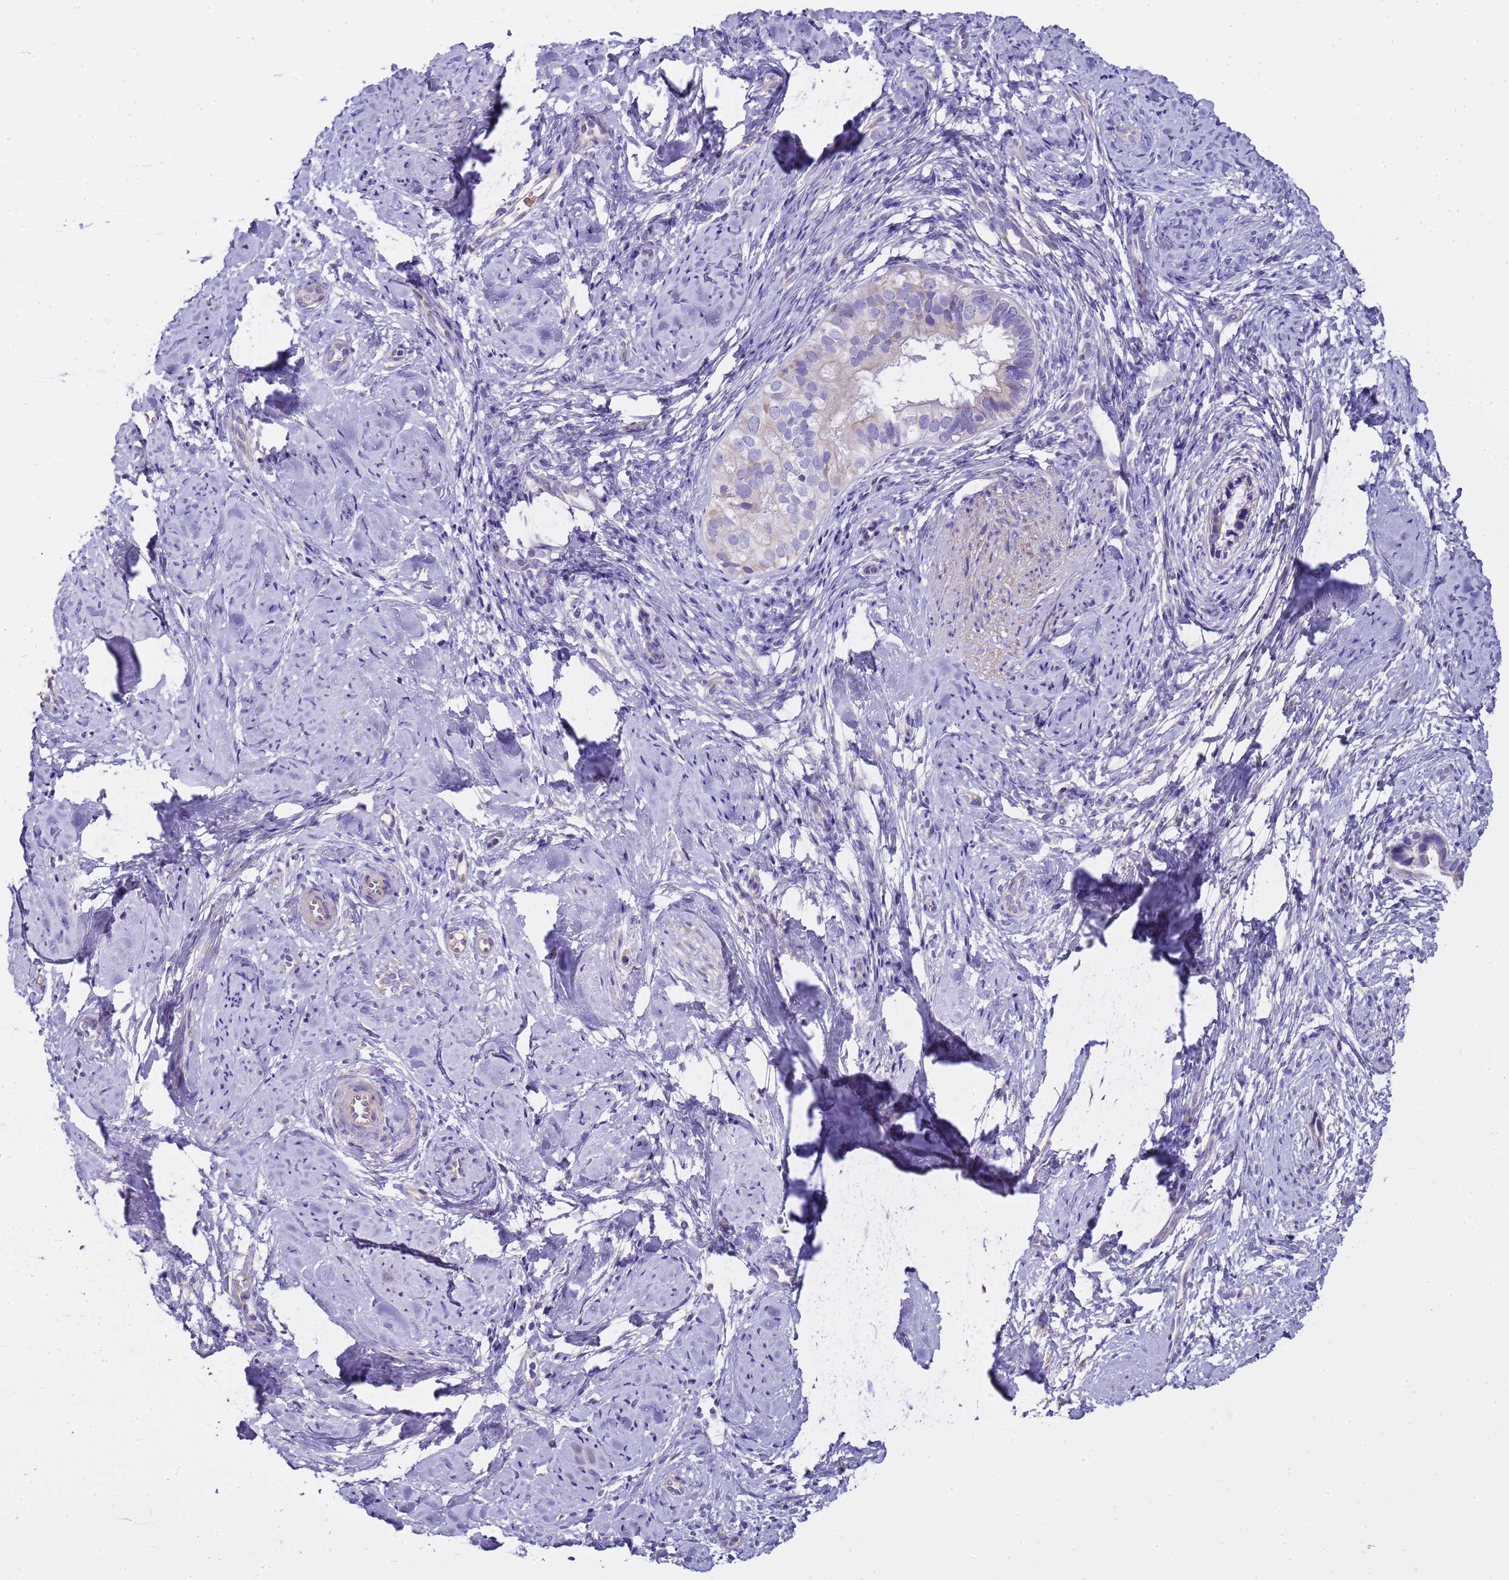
{"staining": {"intensity": "negative", "quantity": "none", "location": "none"}, "tissue": "cervix", "cell_type": "Glandular cells", "image_type": "normal", "snomed": [{"axis": "morphology", "description": "Normal tissue, NOS"}, {"axis": "topography", "description": "Cervix"}], "caption": "Immunohistochemistry (IHC) of benign cervix reveals no staining in glandular cells. (DAB immunohistochemistry visualized using brightfield microscopy, high magnification).", "gene": "RIPPLY2", "patient": {"sex": "female", "age": 57}}